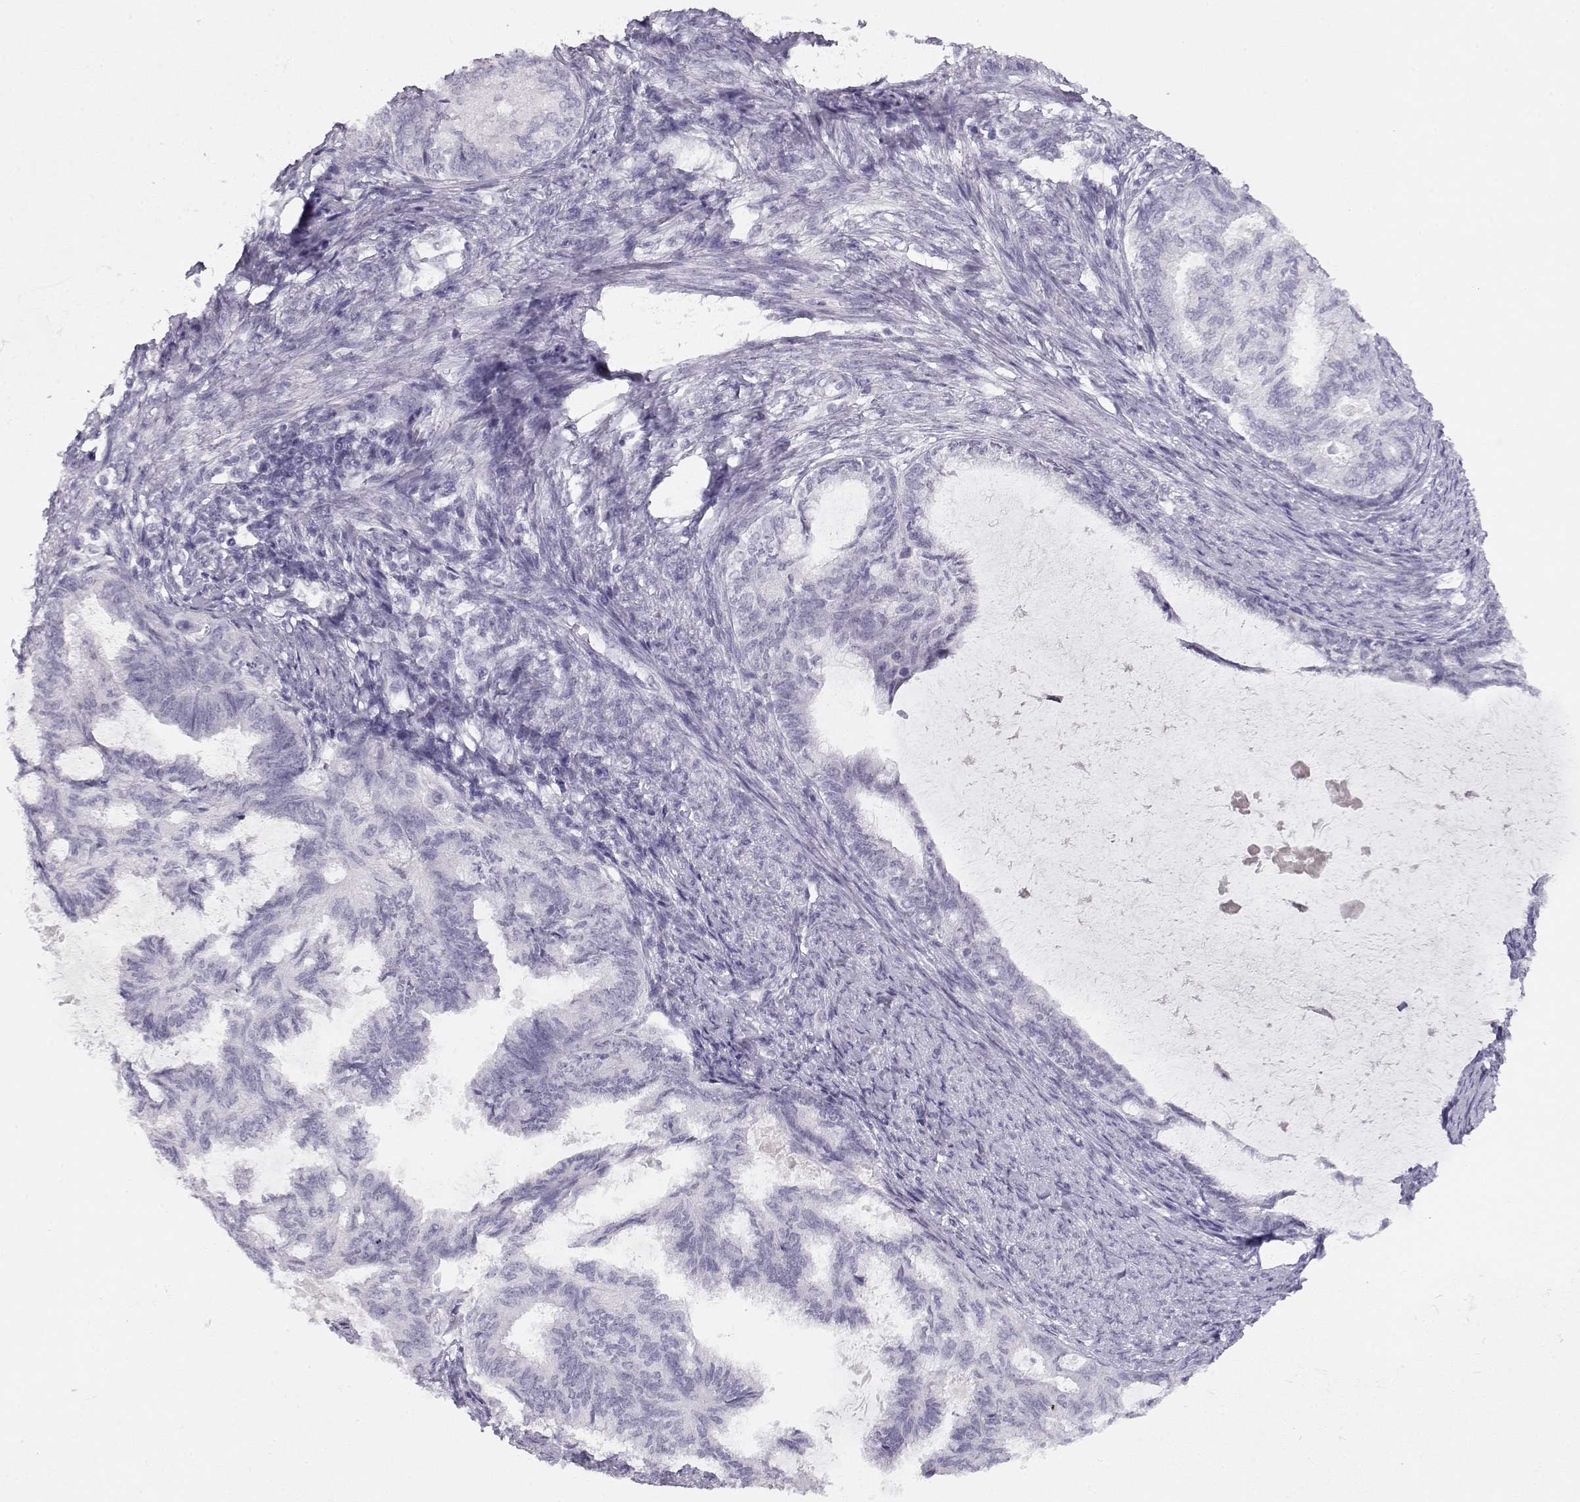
{"staining": {"intensity": "negative", "quantity": "none", "location": "none"}, "tissue": "endometrial cancer", "cell_type": "Tumor cells", "image_type": "cancer", "snomed": [{"axis": "morphology", "description": "Adenocarcinoma, NOS"}, {"axis": "topography", "description": "Endometrium"}], "caption": "This is an IHC micrograph of endometrial adenocarcinoma. There is no positivity in tumor cells.", "gene": "IMPG1", "patient": {"sex": "female", "age": 86}}